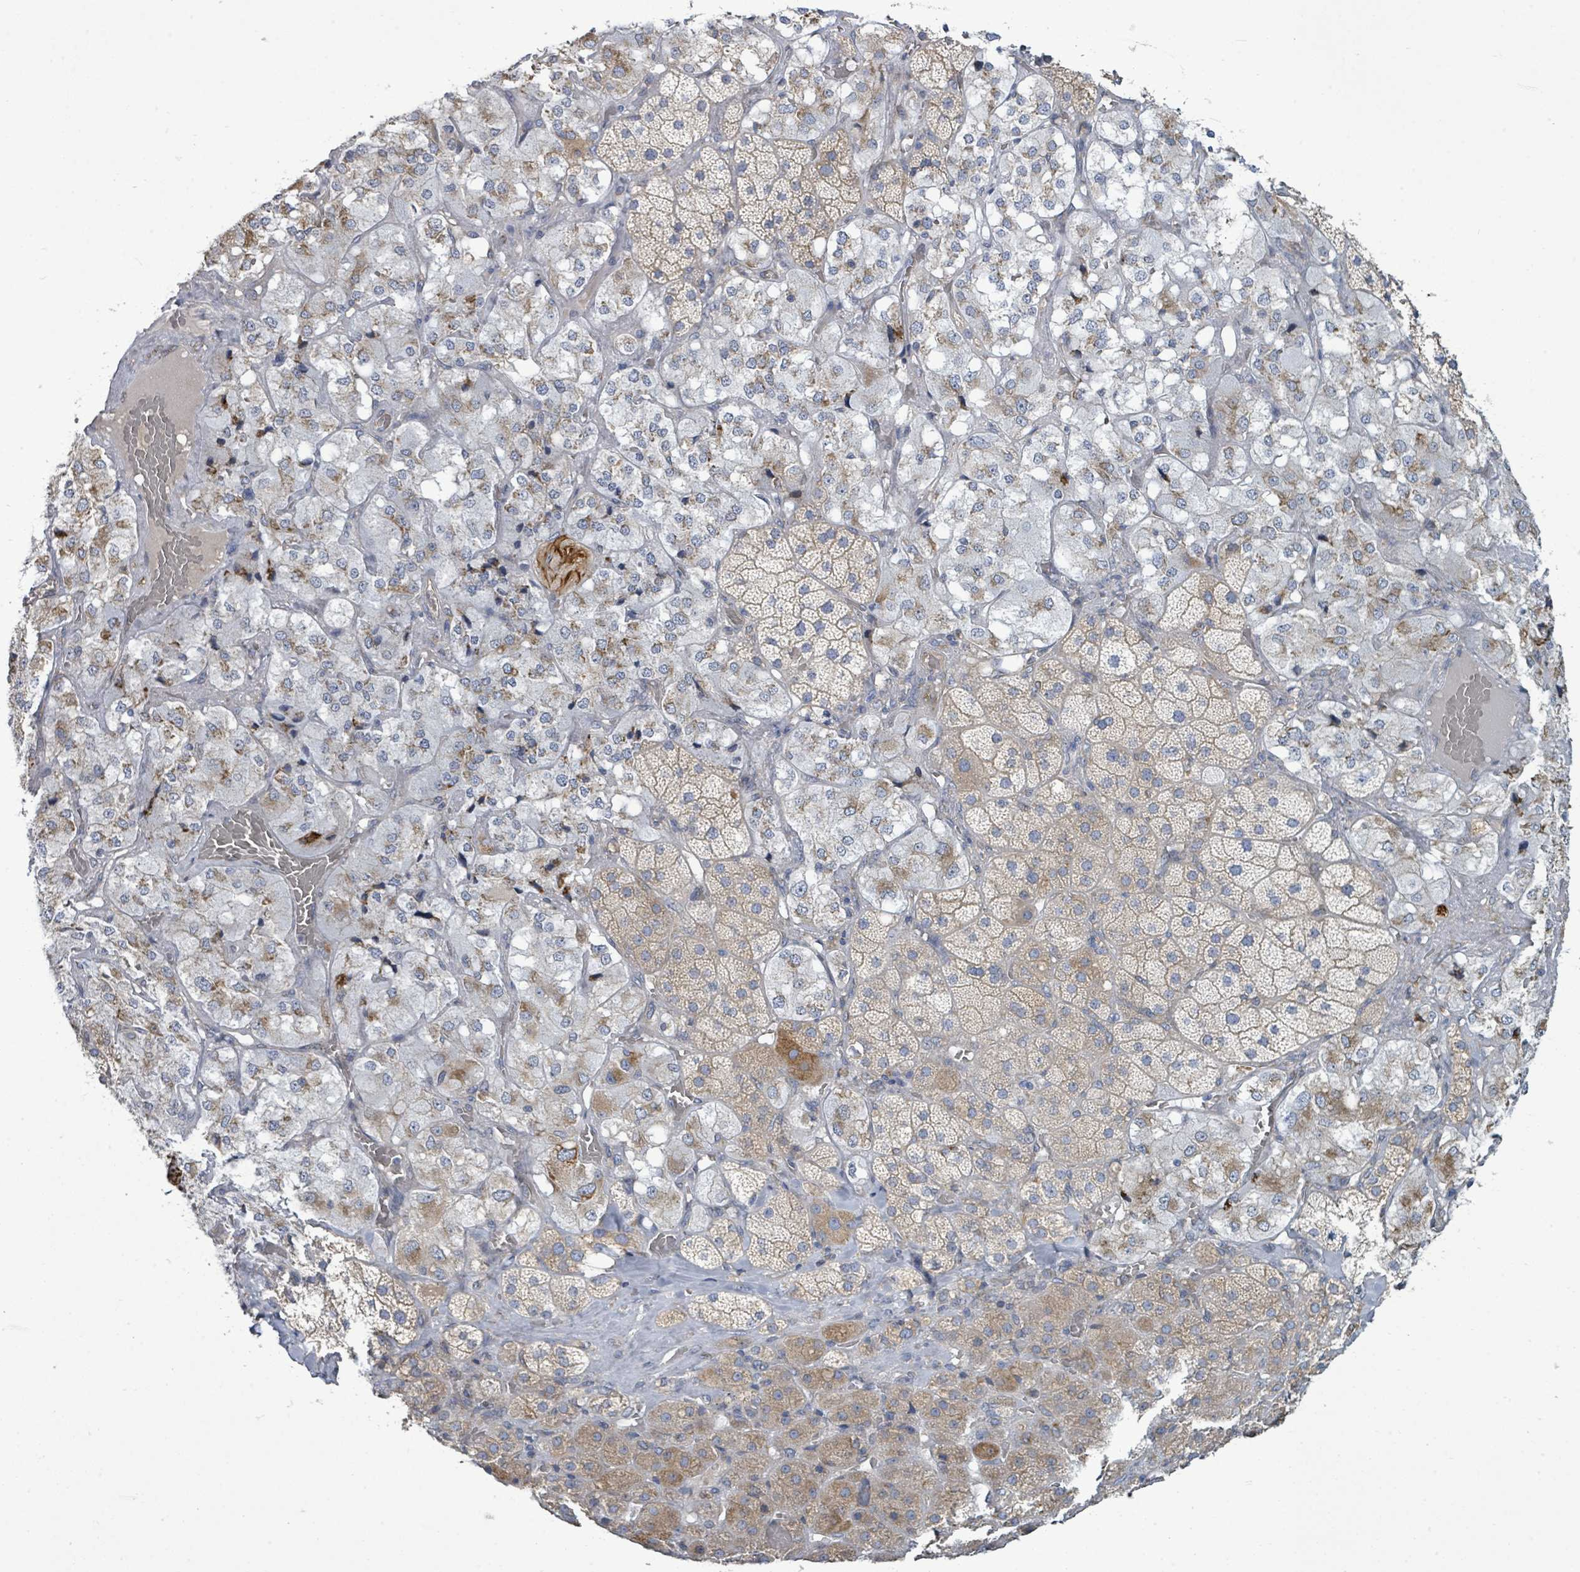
{"staining": {"intensity": "strong", "quantity": "<25%", "location": "cytoplasmic/membranous"}, "tissue": "adrenal gland", "cell_type": "Glandular cells", "image_type": "normal", "snomed": [{"axis": "morphology", "description": "Normal tissue, NOS"}, {"axis": "topography", "description": "Adrenal gland"}], "caption": "Protein expression analysis of unremarkable human adrenal gland reveals strong cytoplasmic/membranous staining in approximately <25% of glandular cells. The staining was performed using DAB to visualize the protein expression in brown, while the nuclei were stained in blue with hematoxylin (Magnification: 20x).", "gene": "SIRPB1", "patient": {"sex": "male", "age": 57}}